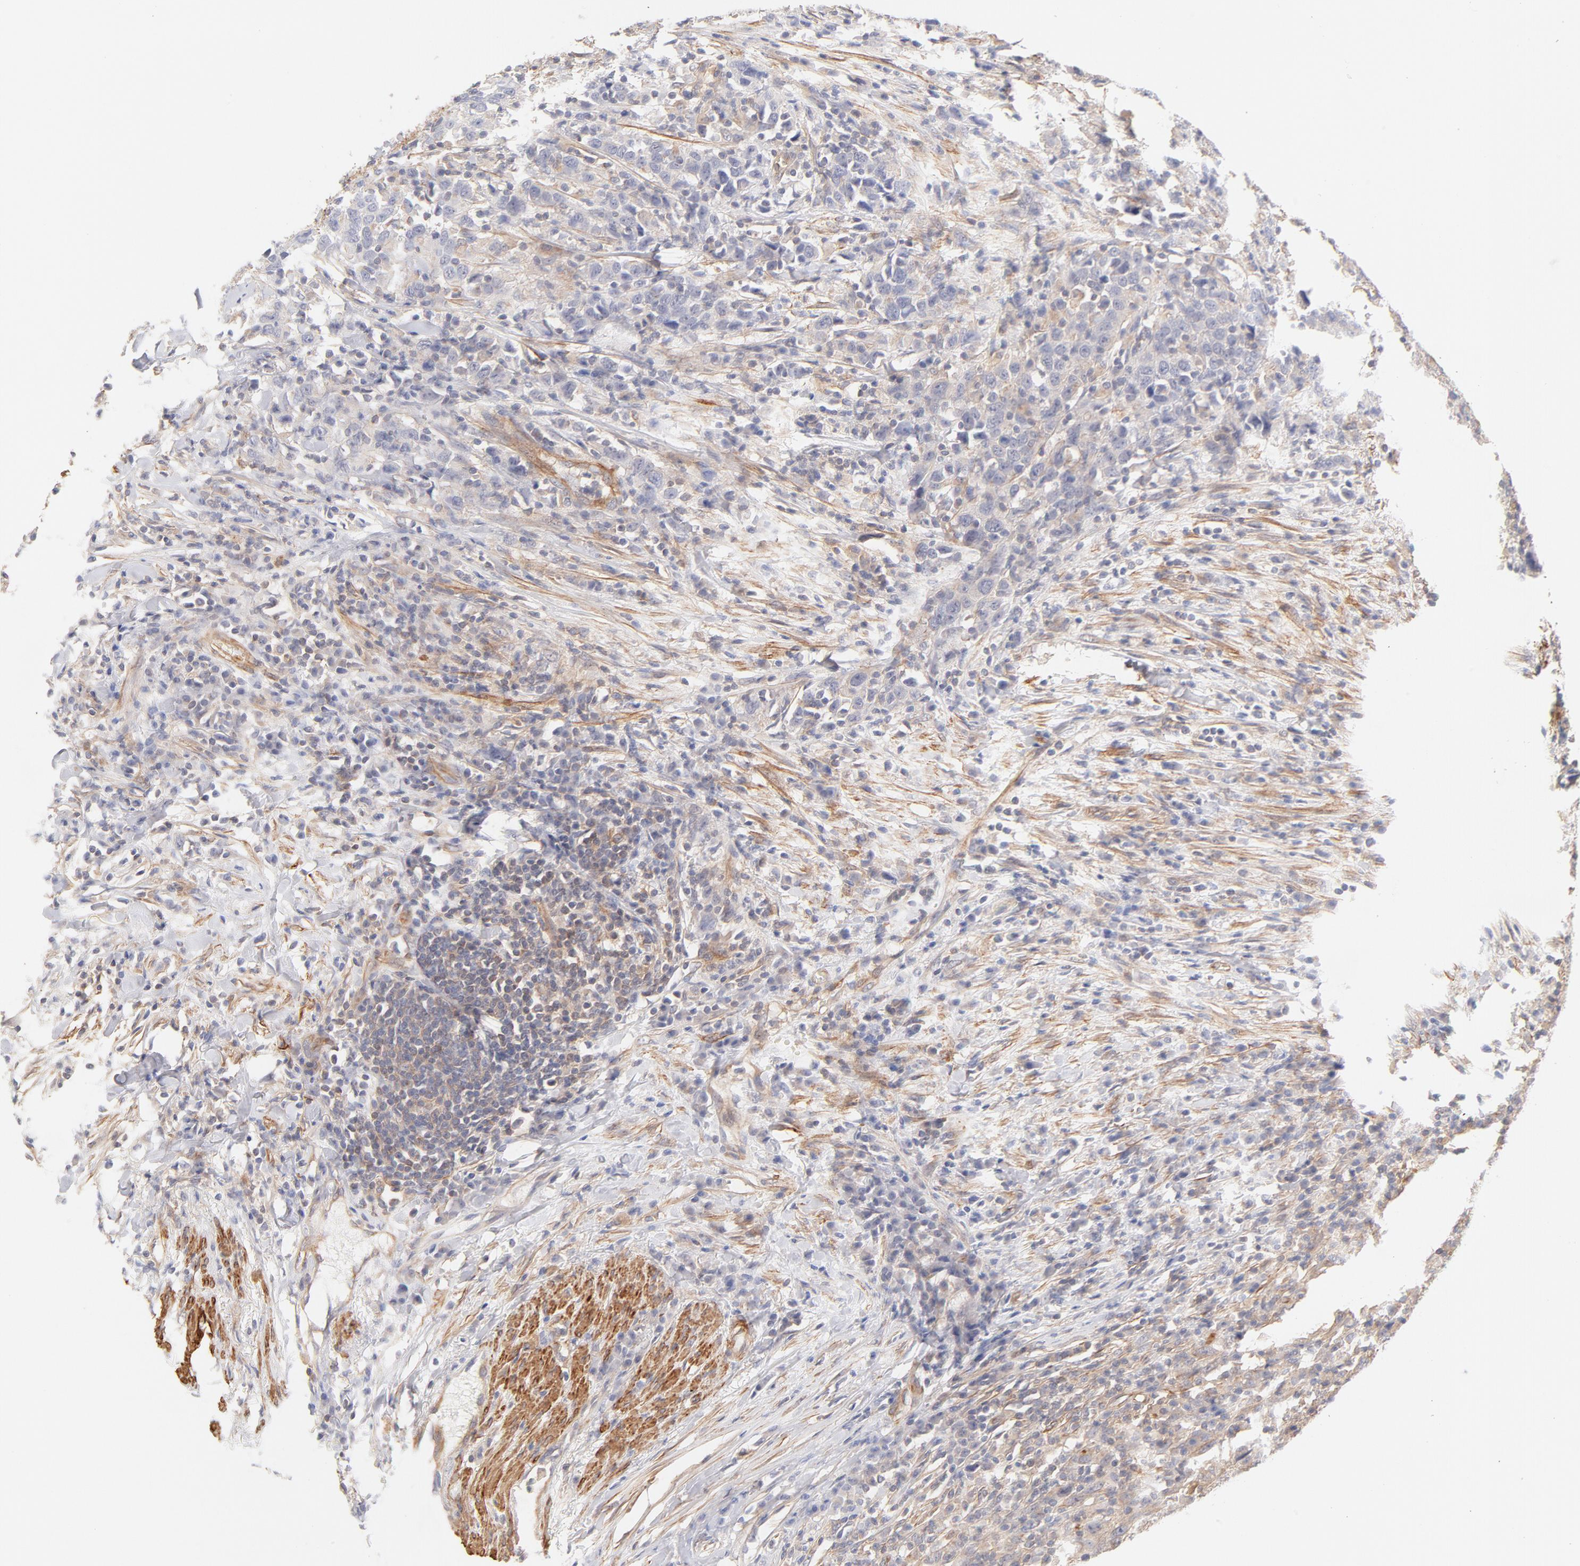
{"staining": {"intensity": "weak", "quantity": "<25%", "location": "cytoplasmic/membranous"}, "tissue": "urothelial cancer", "cell_type": "Tumor cells", "image_type": "cancer", "snomed": [{"axis": "morphology", "description": "Urothelial carcinoma, High grade"}, {"axis": "topography", "description": "Urinary bladder"}], "caption": "Histopathology image shows no protein positivity in tumor cells of high-grade urothelial carcinoma tissue. (Brightfield microscopy of DAB IHC at high magnification).", "gene": "LDLRAP1", "patient": {"sex": "male", "age": 61}}